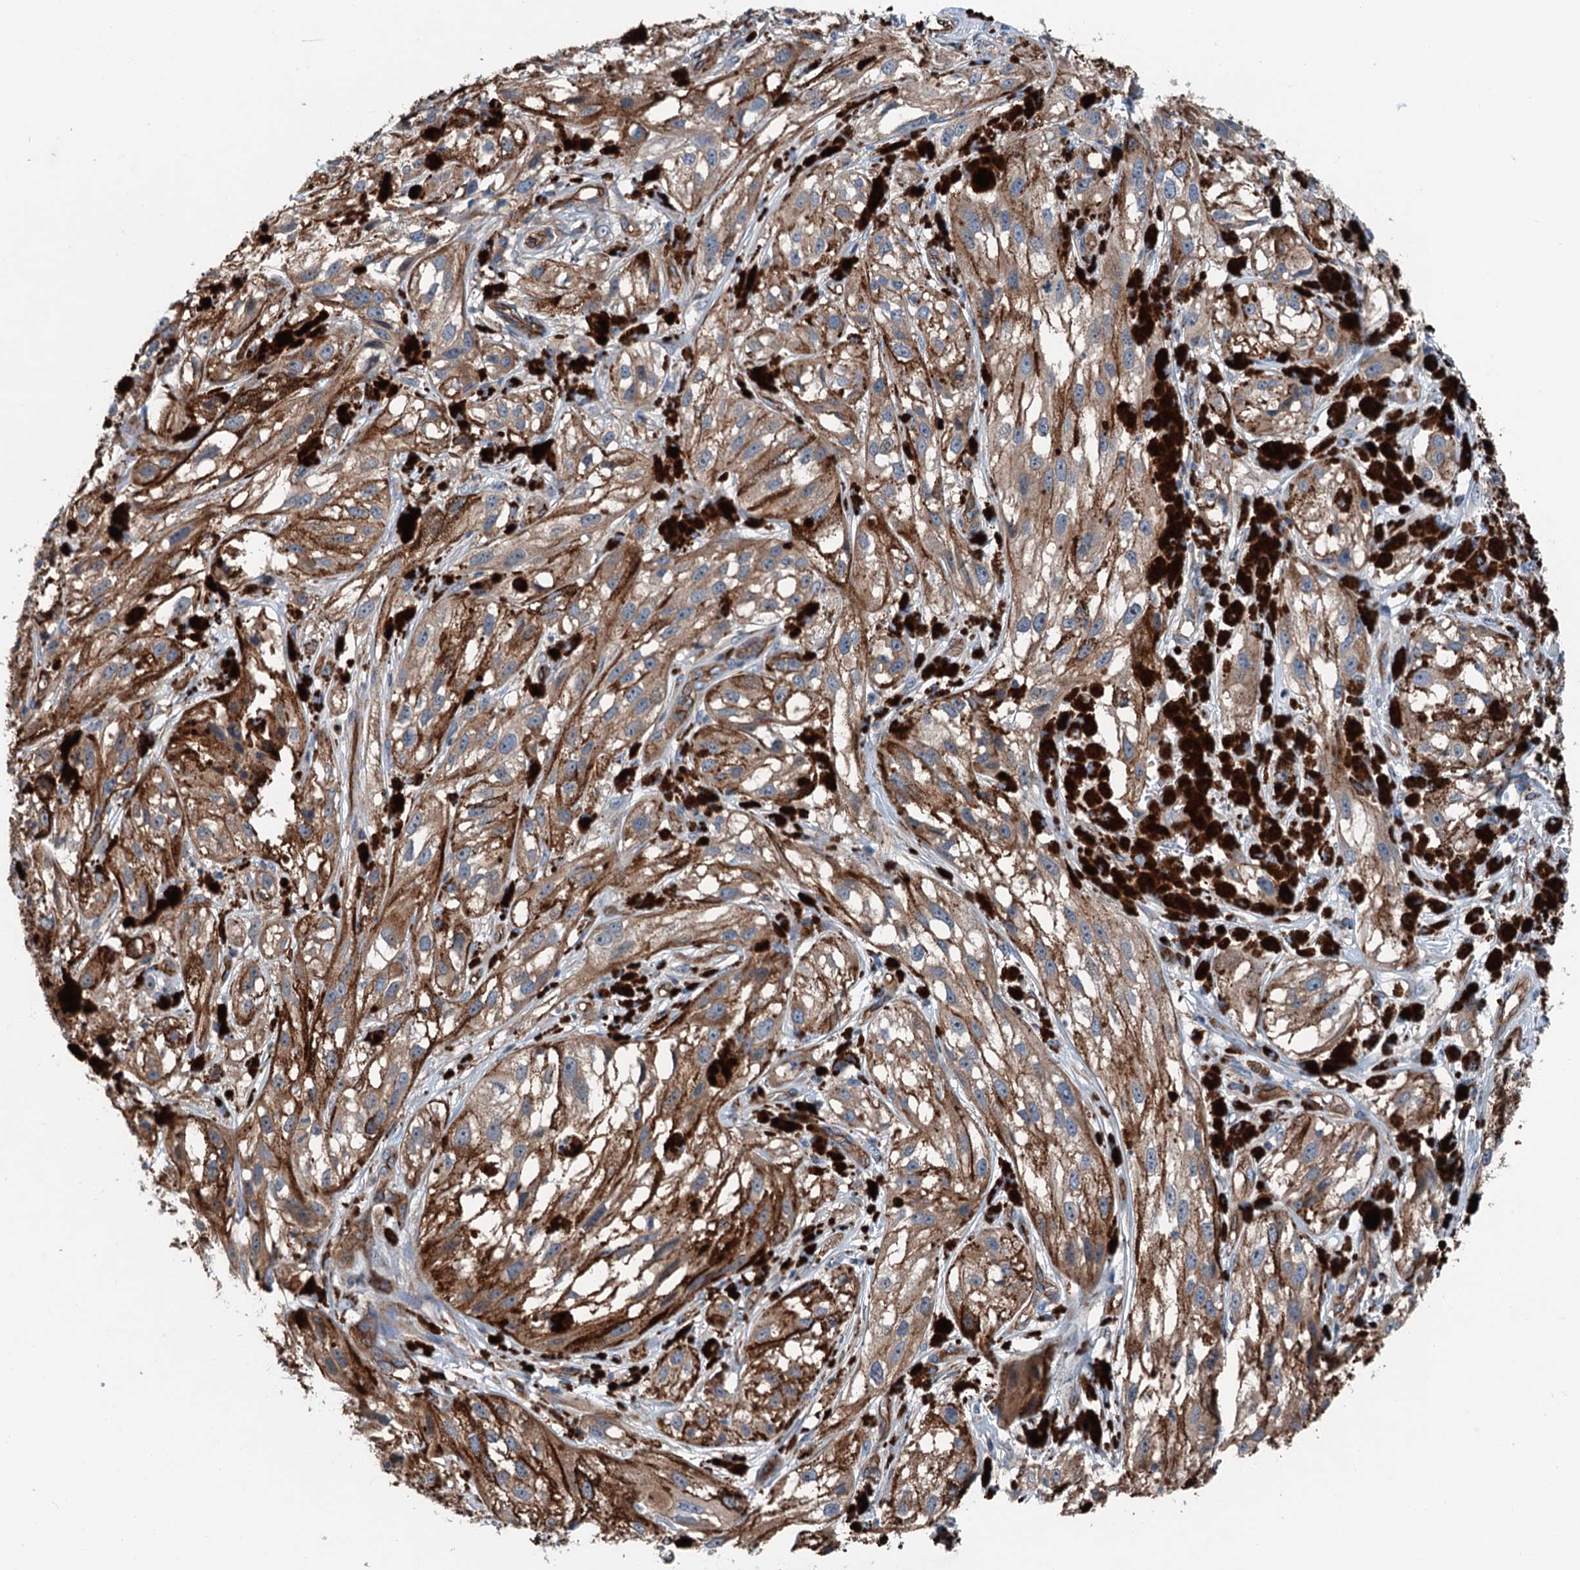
{"staining": {"intensity": "weak", "quantity": ">75%", "location": "cytoplasmic/membranous"}, "tissue": "melanoma", "cell_type": "Tumor cells", "image_type": "cancer", "snomed": [{"axis": "morphology", "description": "Malignant melanoma, NOS"}, {"axis": "topography", "description": "Skin"}], "caption": "DAB immunohistochemical staining of human melanoma reveals weak cytoplasmic/membranous protein positivity in about >75% of tumor cells.", "gene": "NMRAL1", "patient": {"sex": "male", "age": 88}}